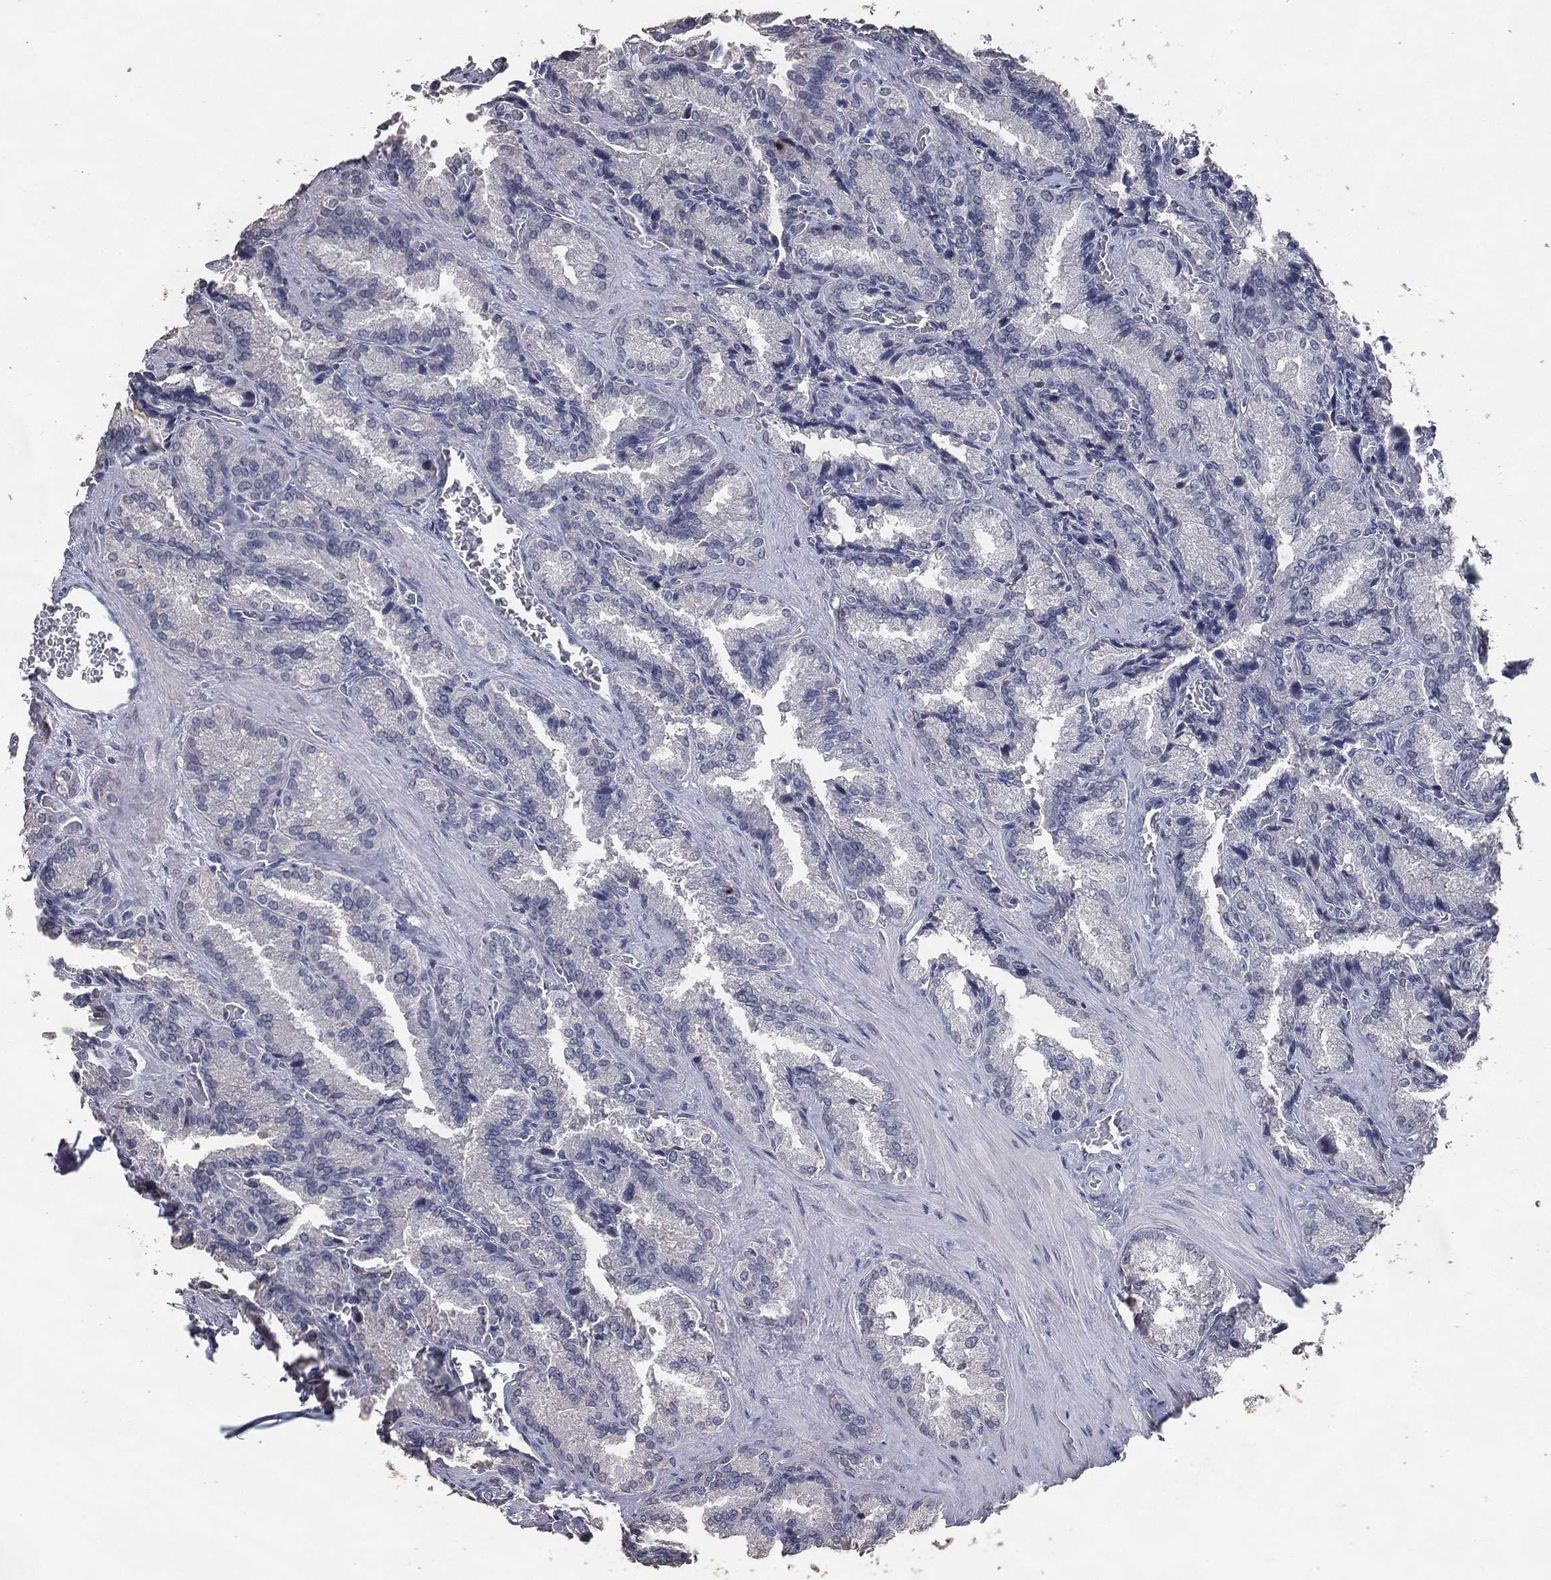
{"staining": {"intensity": "negative", "quantity": "none", "location": "none"}, "tissue": "seminal vesicle", "cell_type": "Glandular cells", "image_type": "normal", "snomed": [{"axis": "morphology", "description": "Normal tissue, NOS"}, {"axis": "topography", "description": "Seminal veicle"}], "caption": "Protein analysis of benign seminal vesicle displays no significant staining in glandular cells.", "gene": "DSG1", "patient": {"sex": "male", "age": 37}}